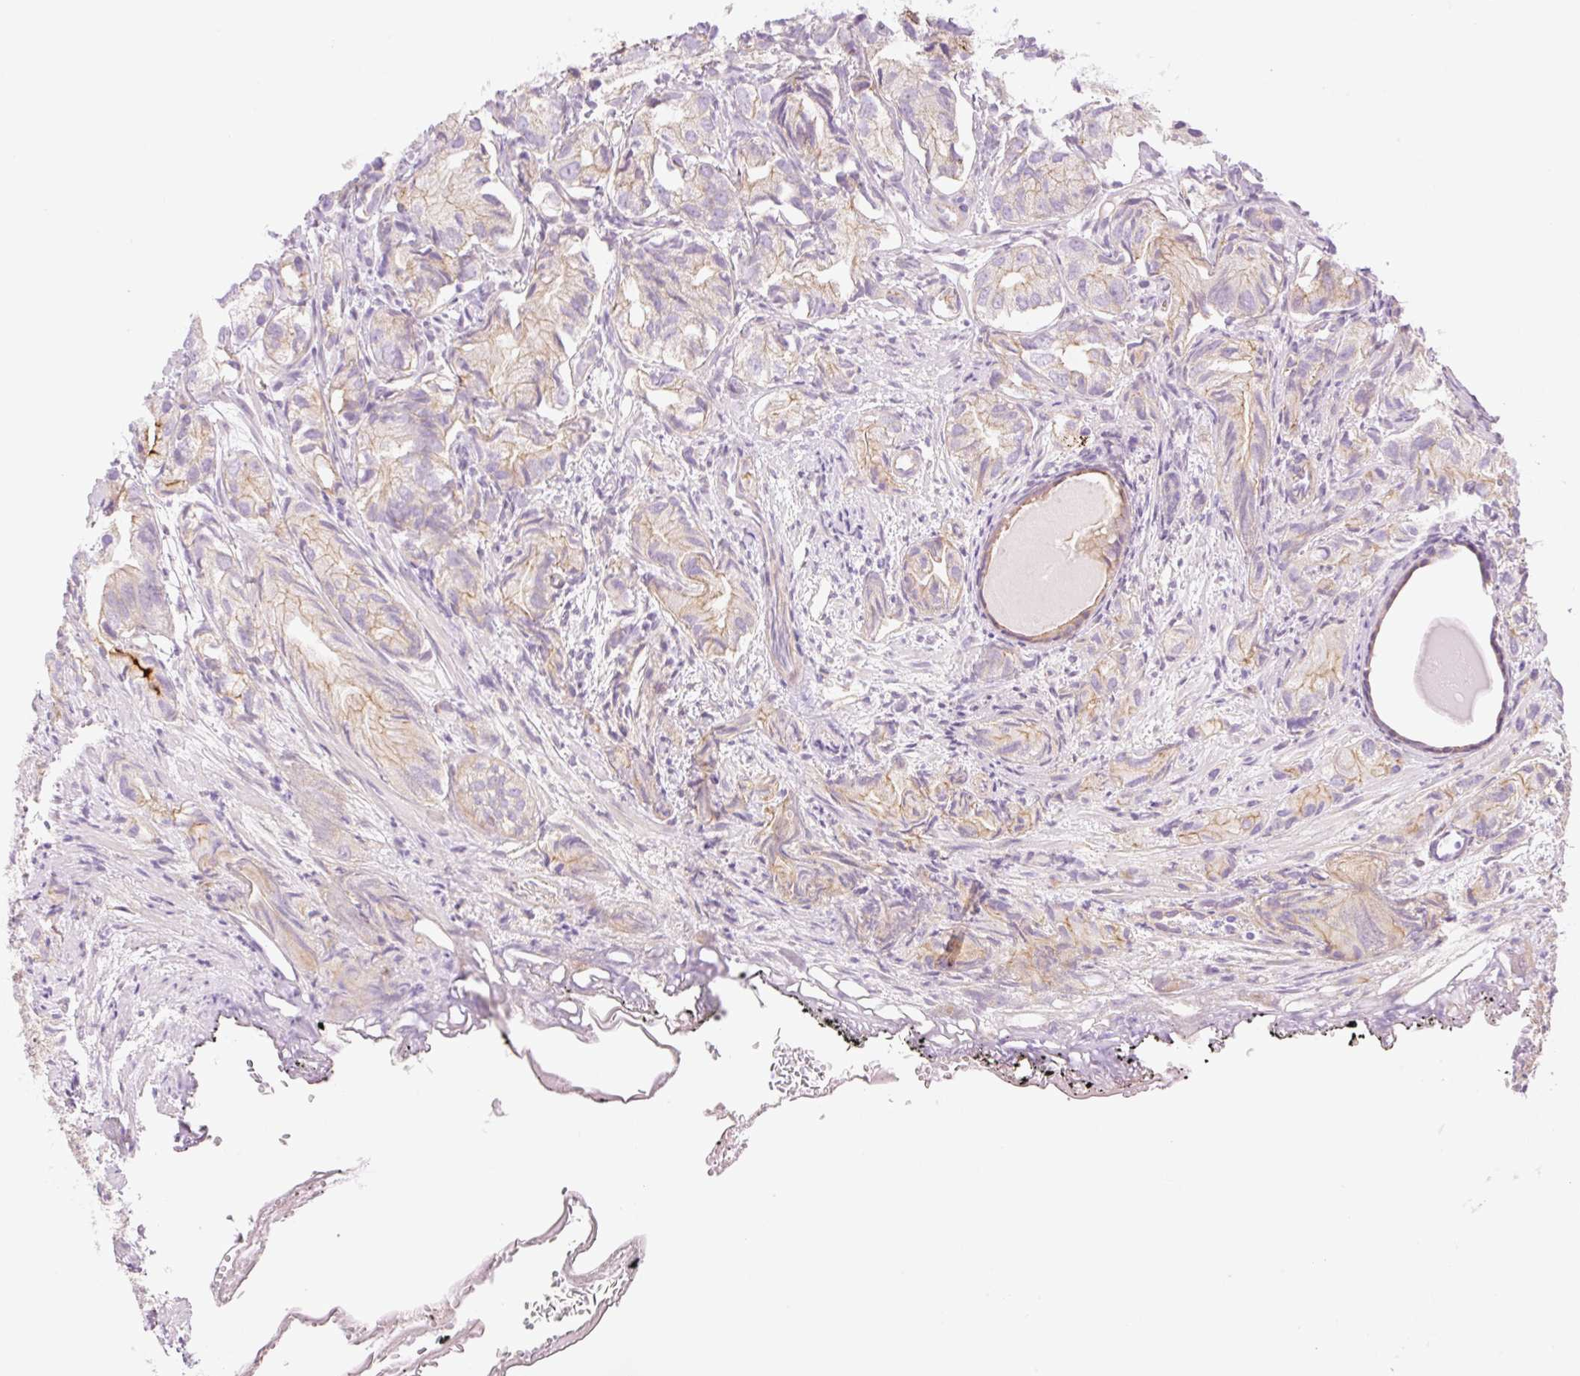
{"staining": {"intensity": "weak", "quantity": "<25%", "location": "cytoplasmic/membranous"}, "tissue": "prostate cancer", "cell_type": "Tumor cells", "image_type": "cancer", "snomed": [{"axis": "morphology", "description": "Adenocarcinoma, High grade"}, {"axis": "topography", "description": "Prostate"}], "caption": "Immunohistochemistry (IHC) of human prostate cancer (adenocarcinoma (high-grade)) displays no positivity in tumor cells.", "gene": "NLRP5", "patient": {"sex": "male", "age": 82}}